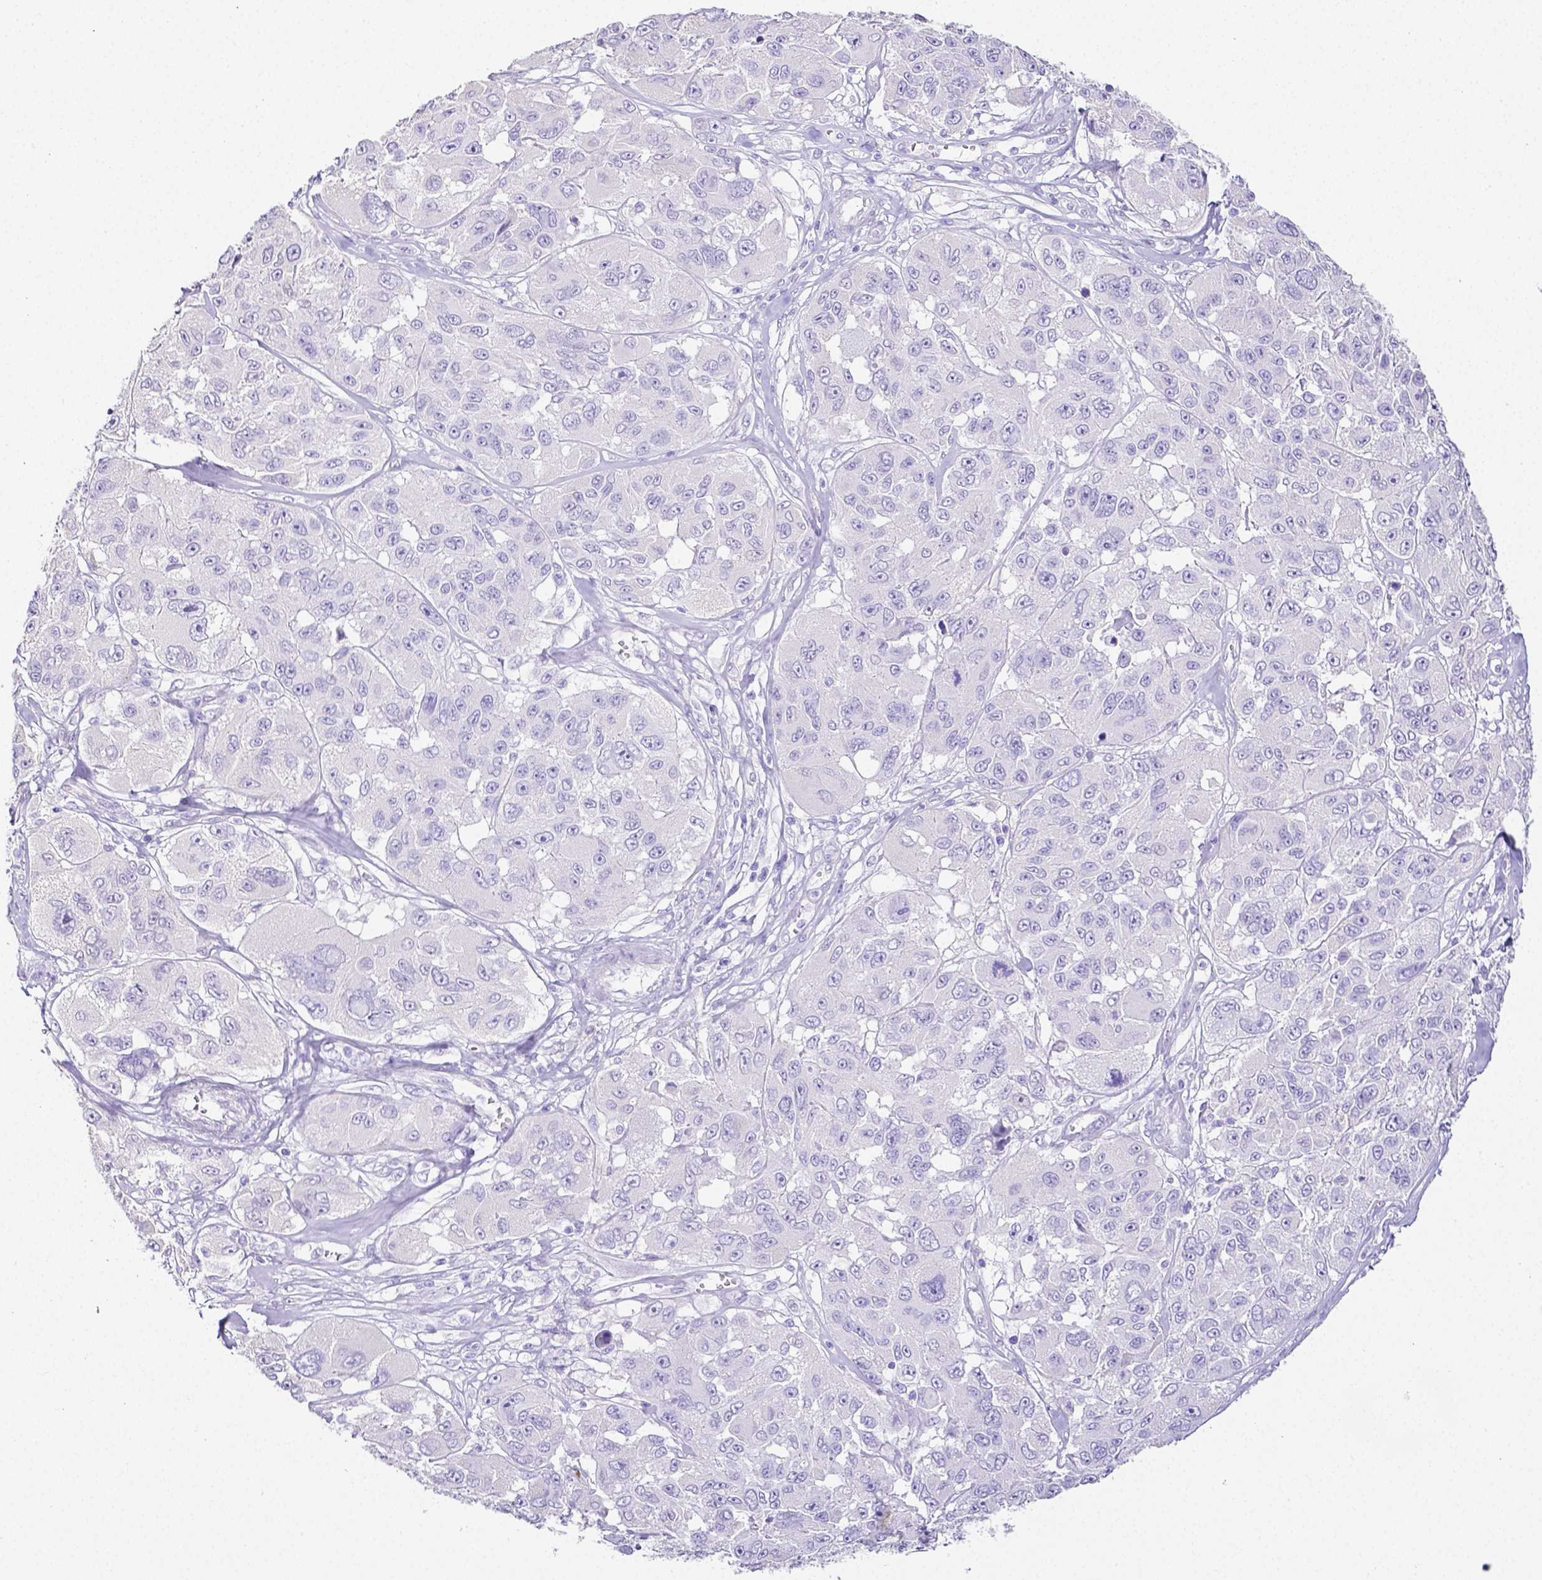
{"staining": {"intensity": "negative", "quantity": "none", "location": "none"}, "tissue": "melanoma", "cell_type": "Tumor cells", "image_type": "cancer", "snomed": [{"axis": "morphology", "description": "Malignant melanoma, NOS"}, {"axis": "topography", "description": "Skin"}], "caption": "An immunohistochemistry (IHC) image of melanoma is shown. There is no staining in tumor cells of melanoma.", "gene": "ARHGAP36", "patient": {"sex": "female", "age": 66}}